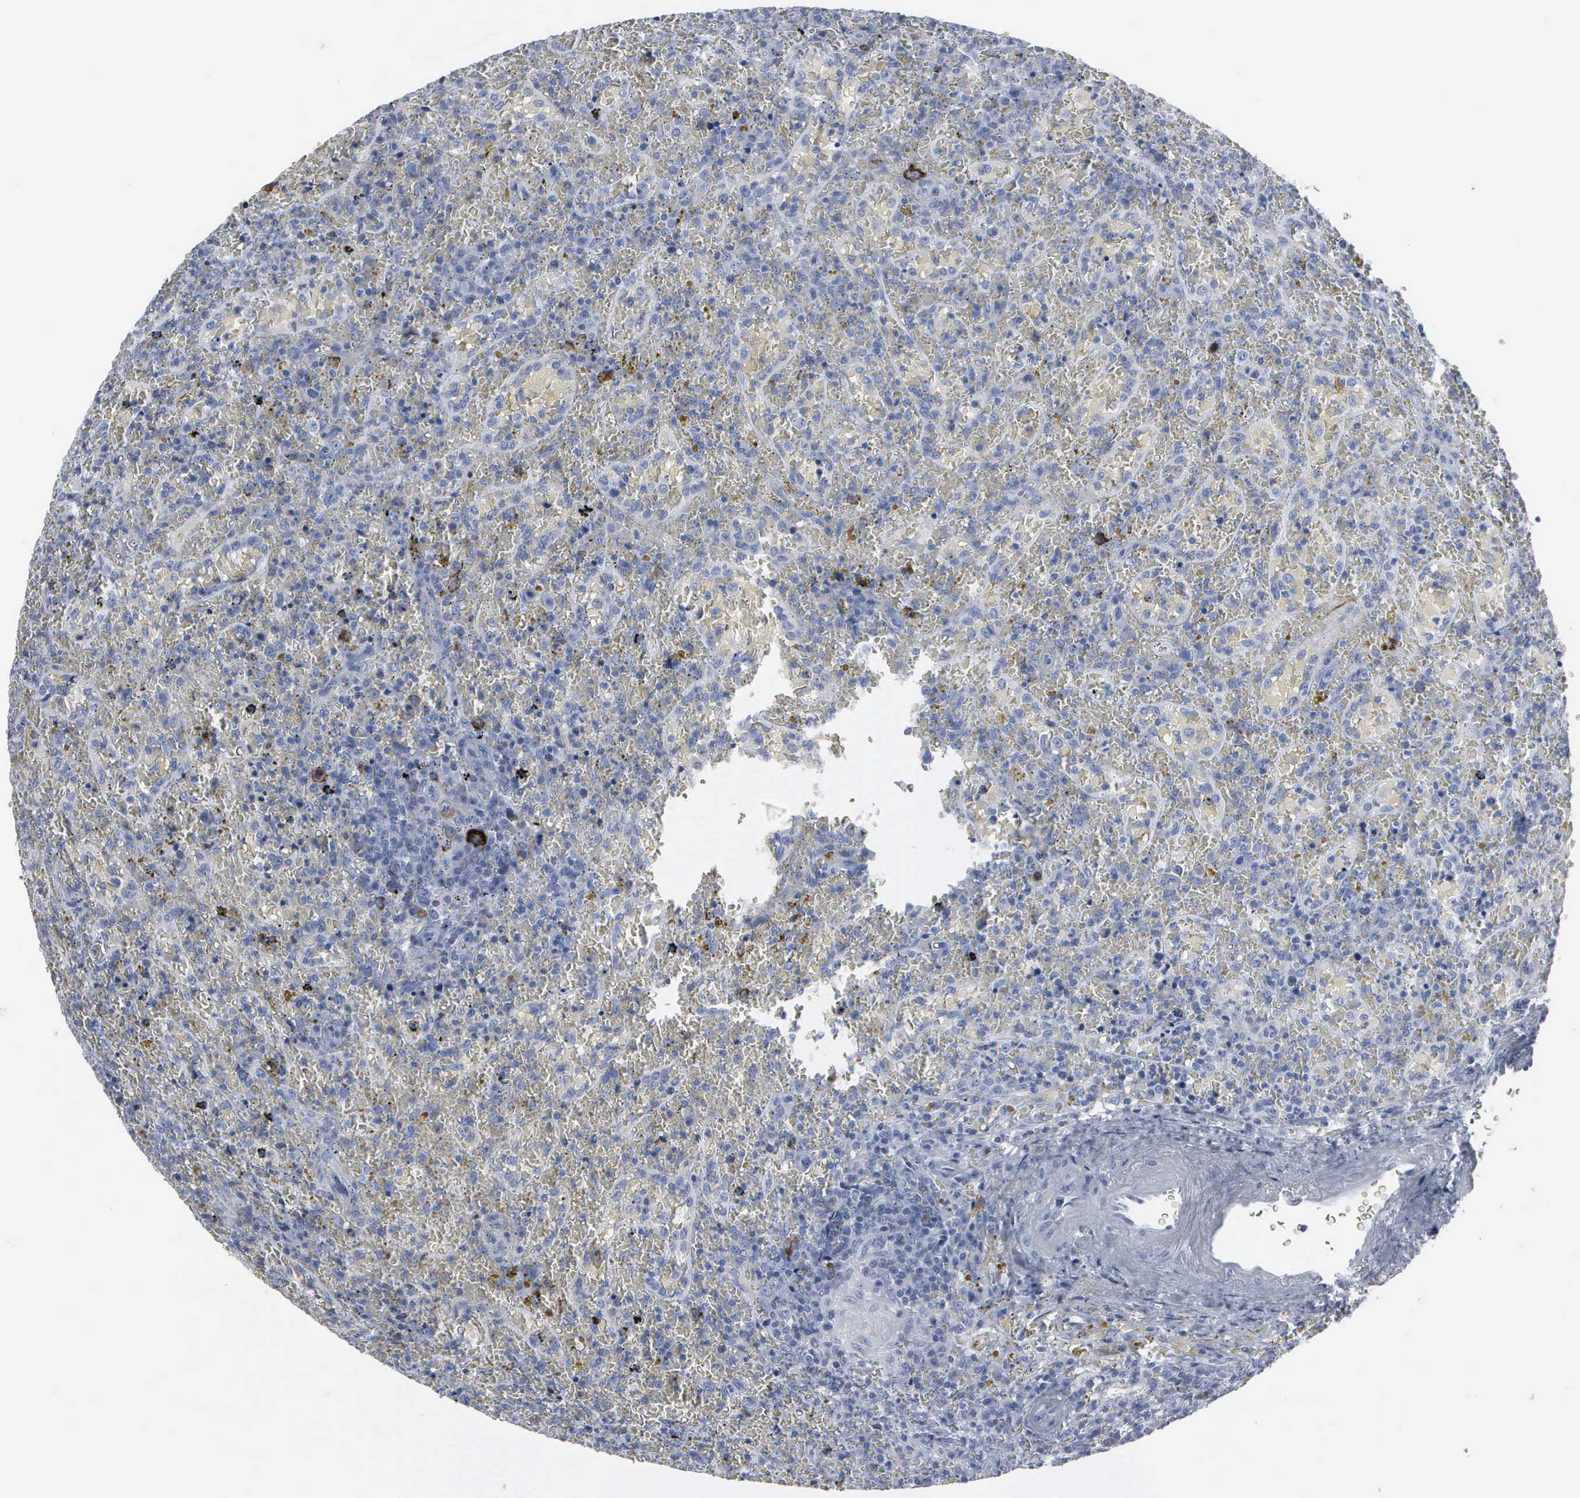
{"staining": {"intensity": "strong", "quantity": "<25%", "location": "cytoplasmic/membranous,nuclear"}, "tissue": "lymphoma", "cell_type": "Tumor cells", "image_type": "cancer", "snomed": [{"axis": "morphology", "description": "Malignant lymphoma, non-Hodgkin's type, High grade"}, {"axis": "topography", "description": "Spleen"}, {"axis": "topography", "description": "Lymph node"}], "caption": "Immunohistochemical staining of human high-grade malignant lymphoma, non-Hodgkin's type displays strong cytoplasmic/membranous and nuclear protein positivity in about <25% of tumor cells.", "gene": "CCNB1", "patient": {"sex": "female", "age": 70}}